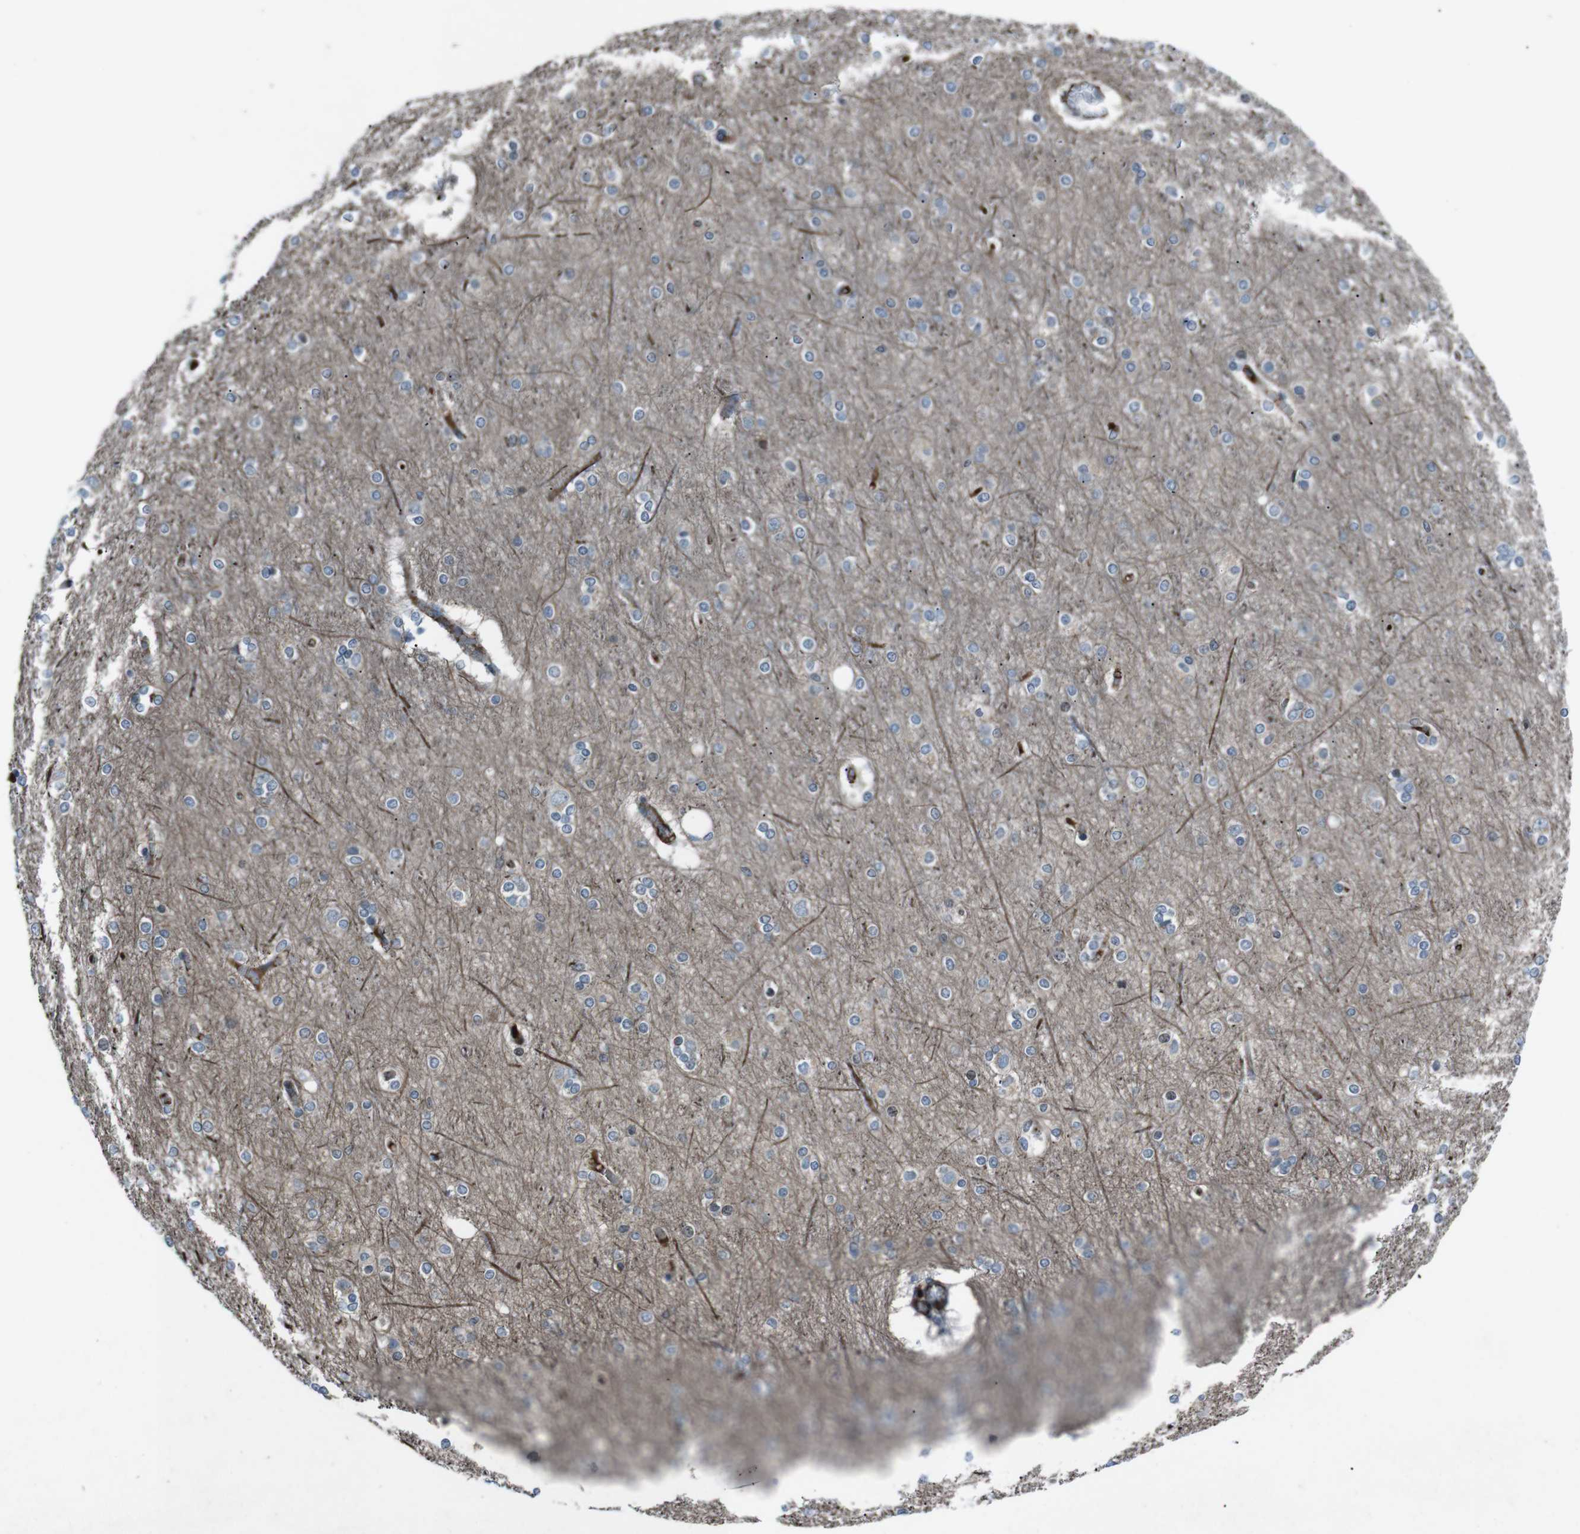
{"staining": {"intensity": "negative", "quantity": "none", "location": "none"}, "tissue": "cerebral cortex", "cell_type": "Endothelial cells", "image_type": "normal", "snomed": [{"axis": "morphology", "description": "Normal tissue, NOS"}, {"axis": "topography", "description": "Cerebral cortex"}], "caption": "Immunohistochemistry (IHC) photomicrograph of normal cerebral cortex: human cerebral cortex stained with DAB displays no significant protein expression in endothelial cells.", "gene": "UGT1A6", "patient": {"sex": "female", "age": 54}}